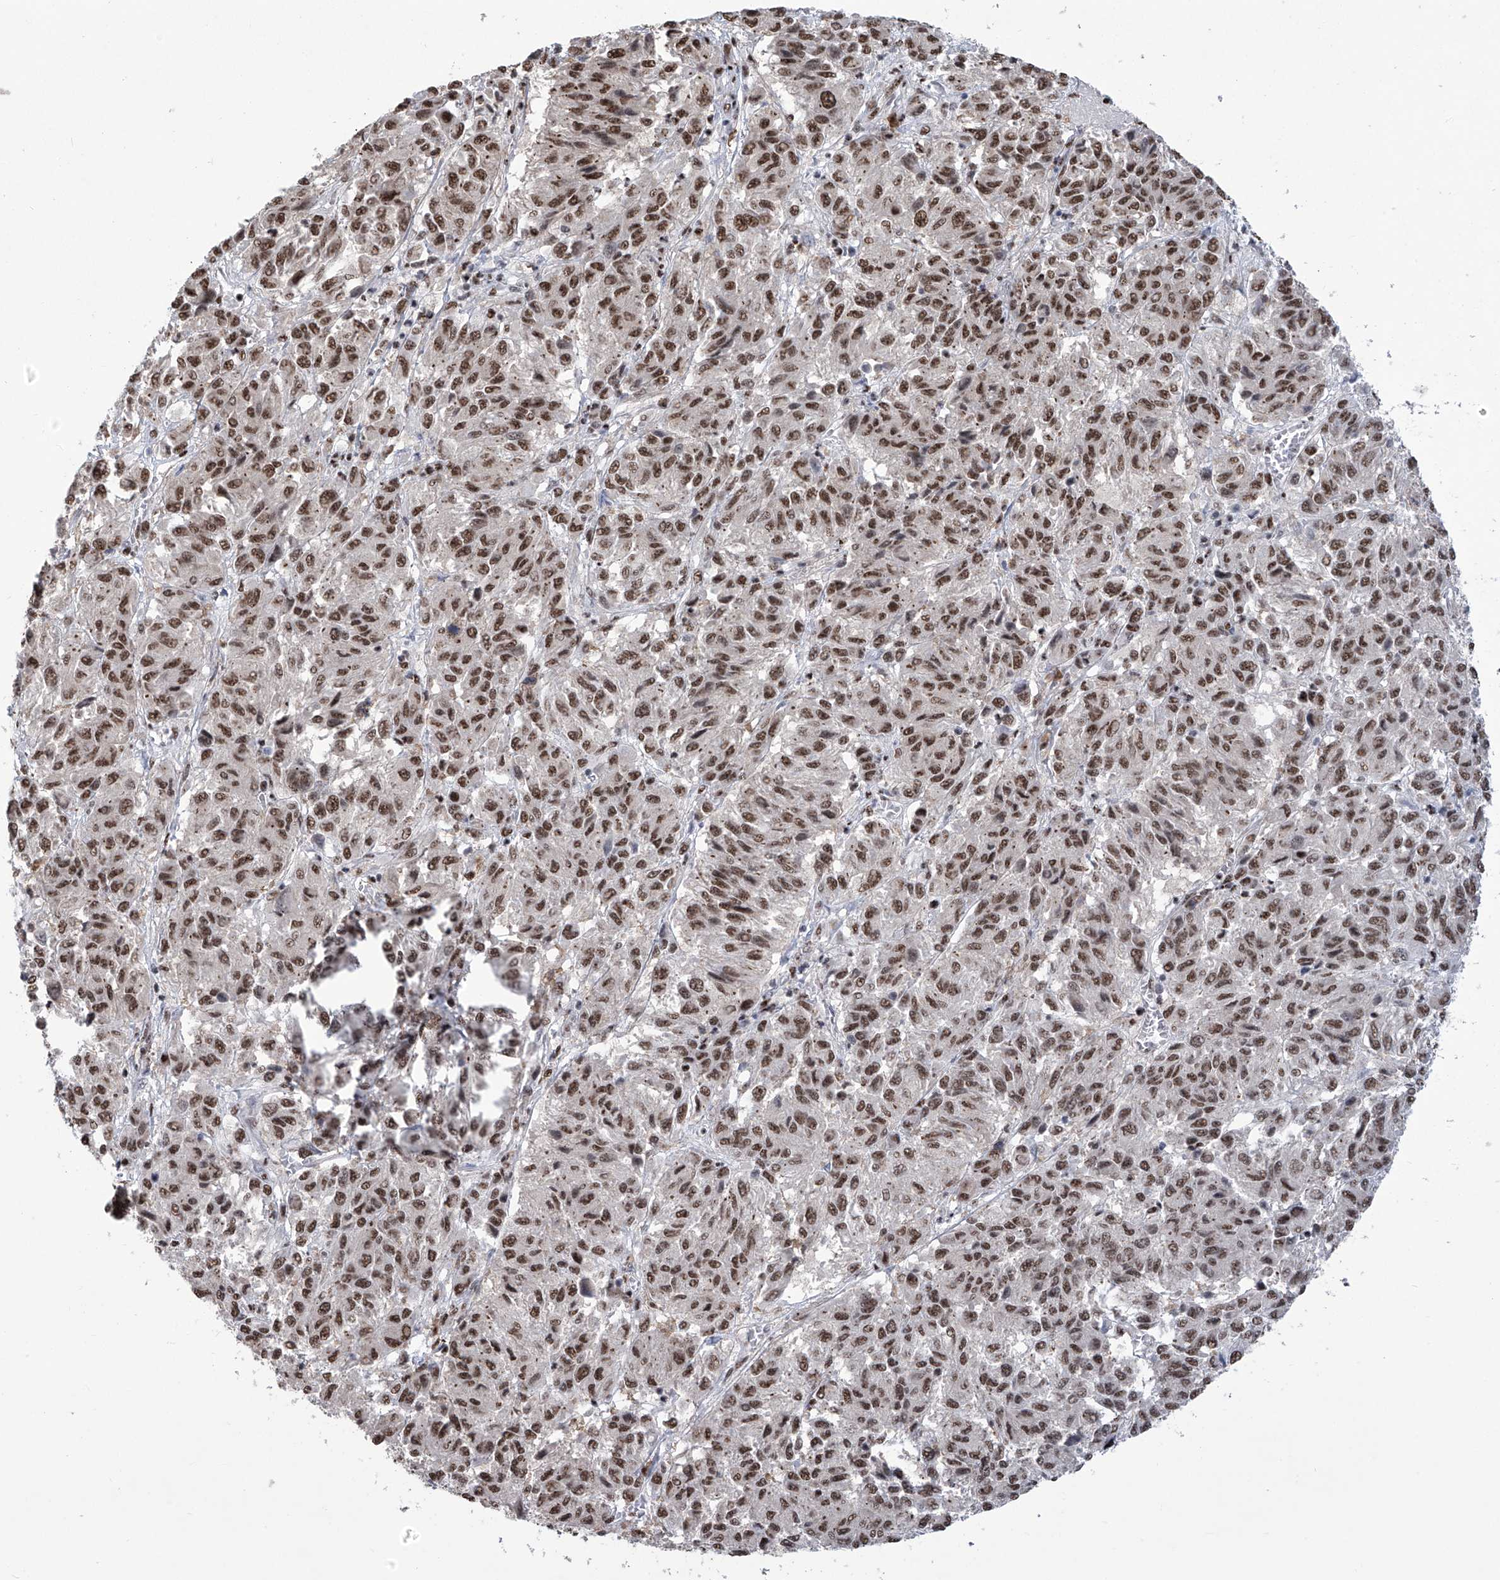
{"staining": {"intensity": "strong", "quantity": ">75%", "location": "nuclear"}, "tissue": "melanoma", "cell_type": "Tumor cells", "image_type": "cancer", "snomed": [{"axis": "morphology", "description": "Malignant melanoma, Metastatic site"}, {"axis": "topography", "description": "Lung"}], "caption": "DAB (3,3'-diaminobenzidine) immunohistochemical staining of melanoma shows strong nuclear protein positivity in approximately >75% of tumor cells. (DAB = brown stain, brightfield microscopy at high magnification).", "gene": "FBXL4", "patient": {"sex": "male", "age": 64}}